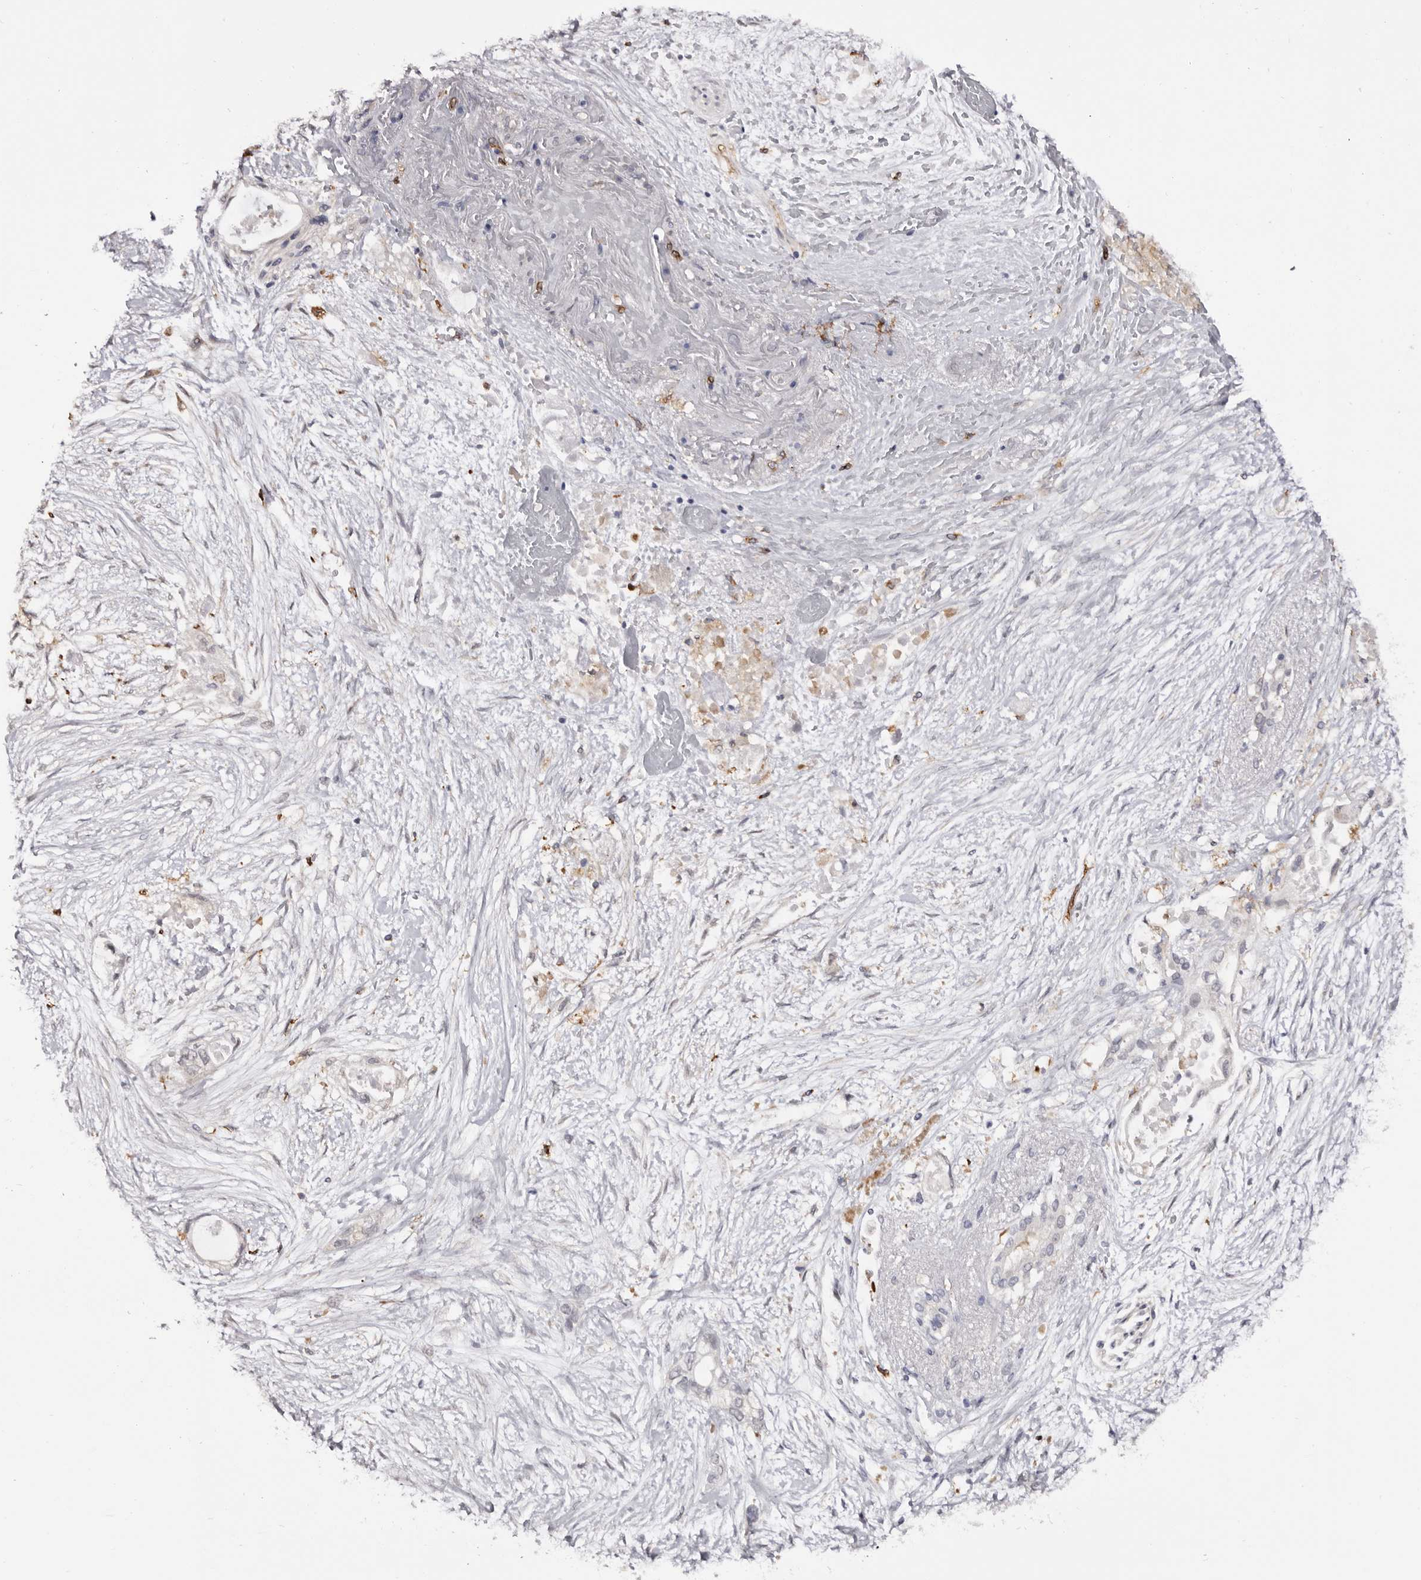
{"staining": {"intensity": "negative", "quantity": "none", "location": "none"}, "tissue": "pancreatic cancer", "cell_type": "Tumor cells", "image_type": "cancer", "snomed": [{"axis": "morphology", "description": "Adenocarcinoma, NOS"}, {"axis": "topography", "description": "Pancreas"}], "caption": "Tumor cells show no significant positivity in pancreatic cancer (adenocarcinoma). Nuclei are stained in blue.", "gene": "TNNI1", "patient": {"sex": "male", "age": 53}}